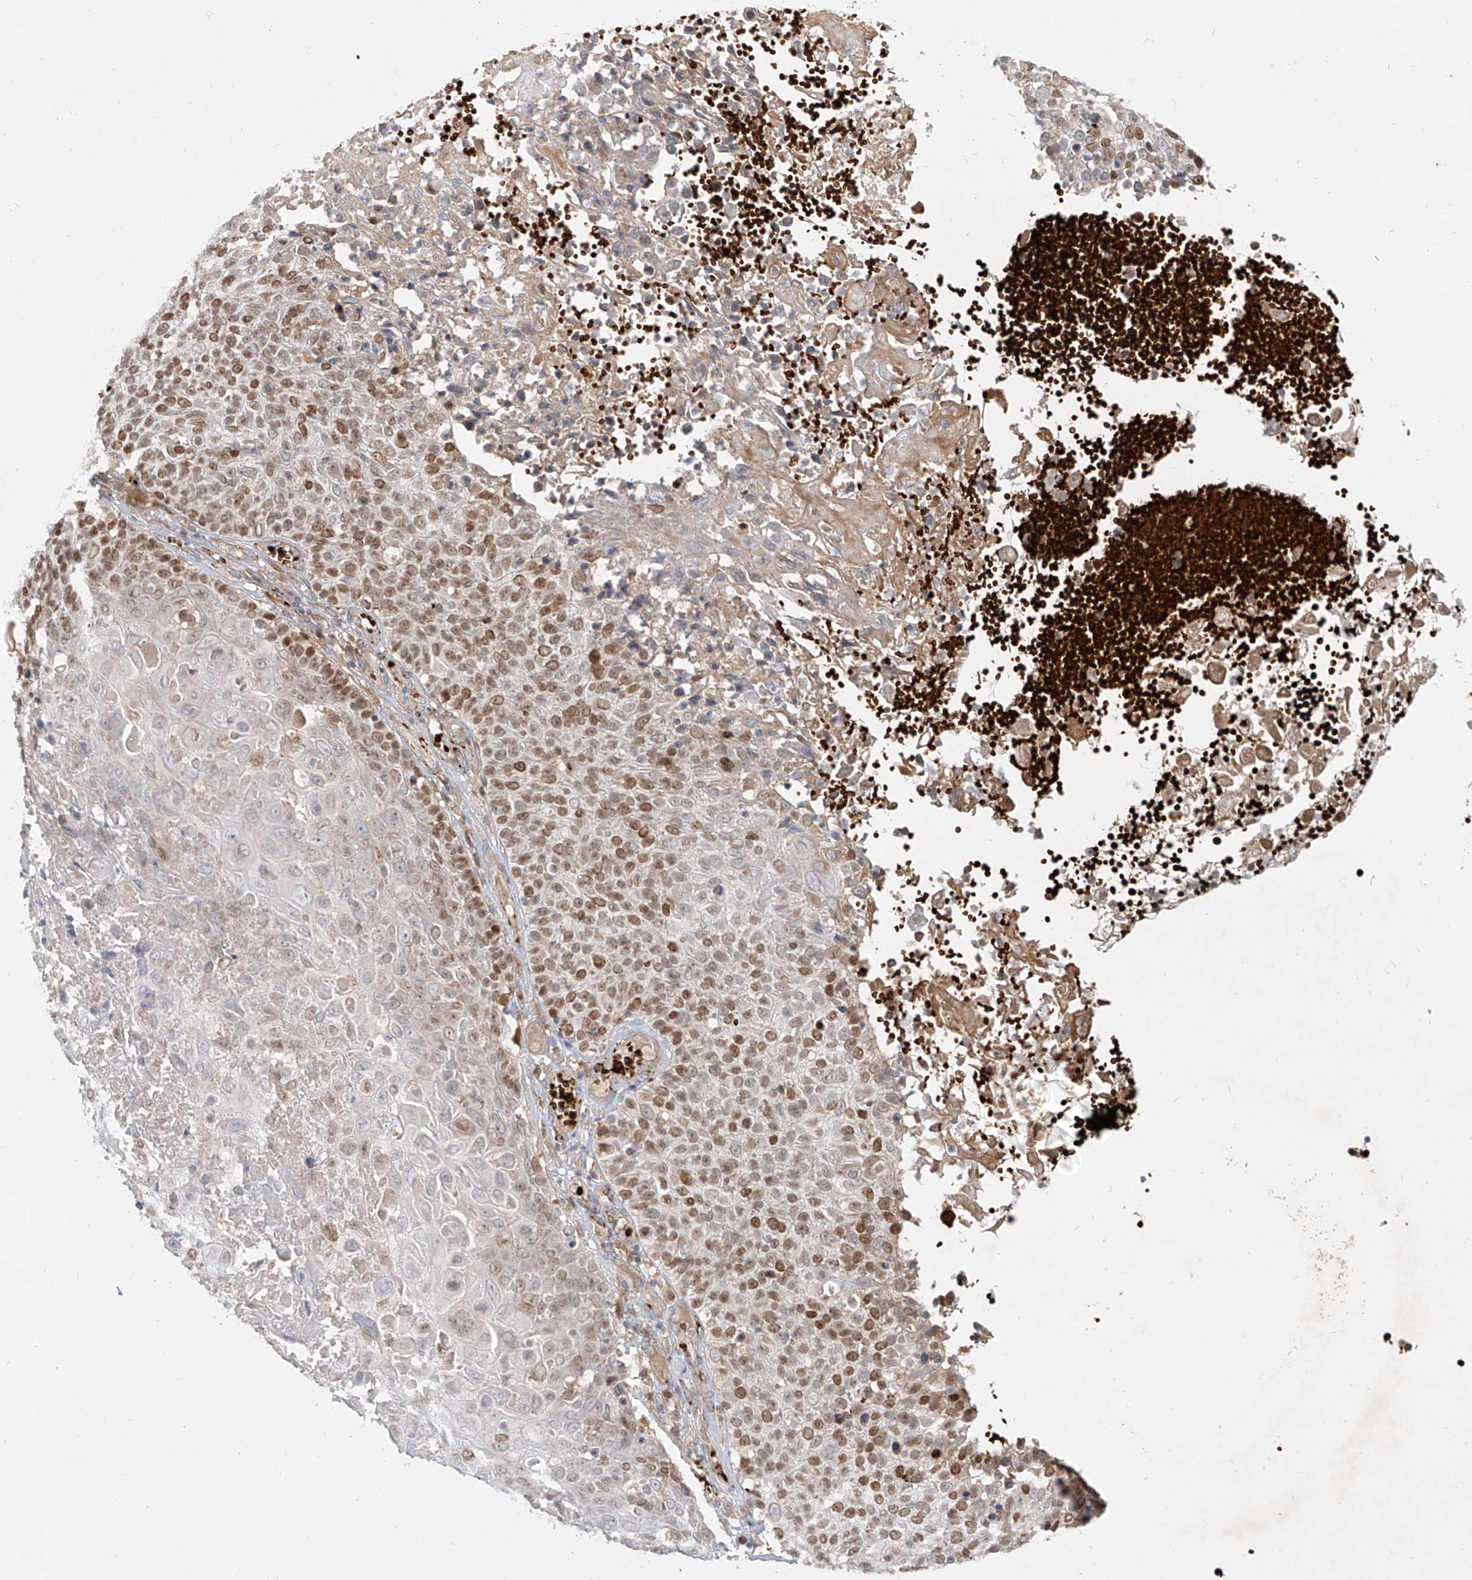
{"staining": {"intensity": "moderate", "quantity": "25%-75%", "location": "nuclear"}, "tissue": "cervical cancer", "cell_type": "Tumor cells", "image_type": "cancer", "snomed": [{"axis": "morphology", "description": "Squamous cell carcinoma, NOS"}, {"axis": "topography", "description": "Cervix"}], "caption": "Immunohistochemistry (IHC) of human squamous cell carcinoma (cervical) demonstrates medium levels of moderate nuclear positivity in about 25%-75% of tumor cells.", "gene": "FGD2", "patient": {"sex": "female", "age": 74}}